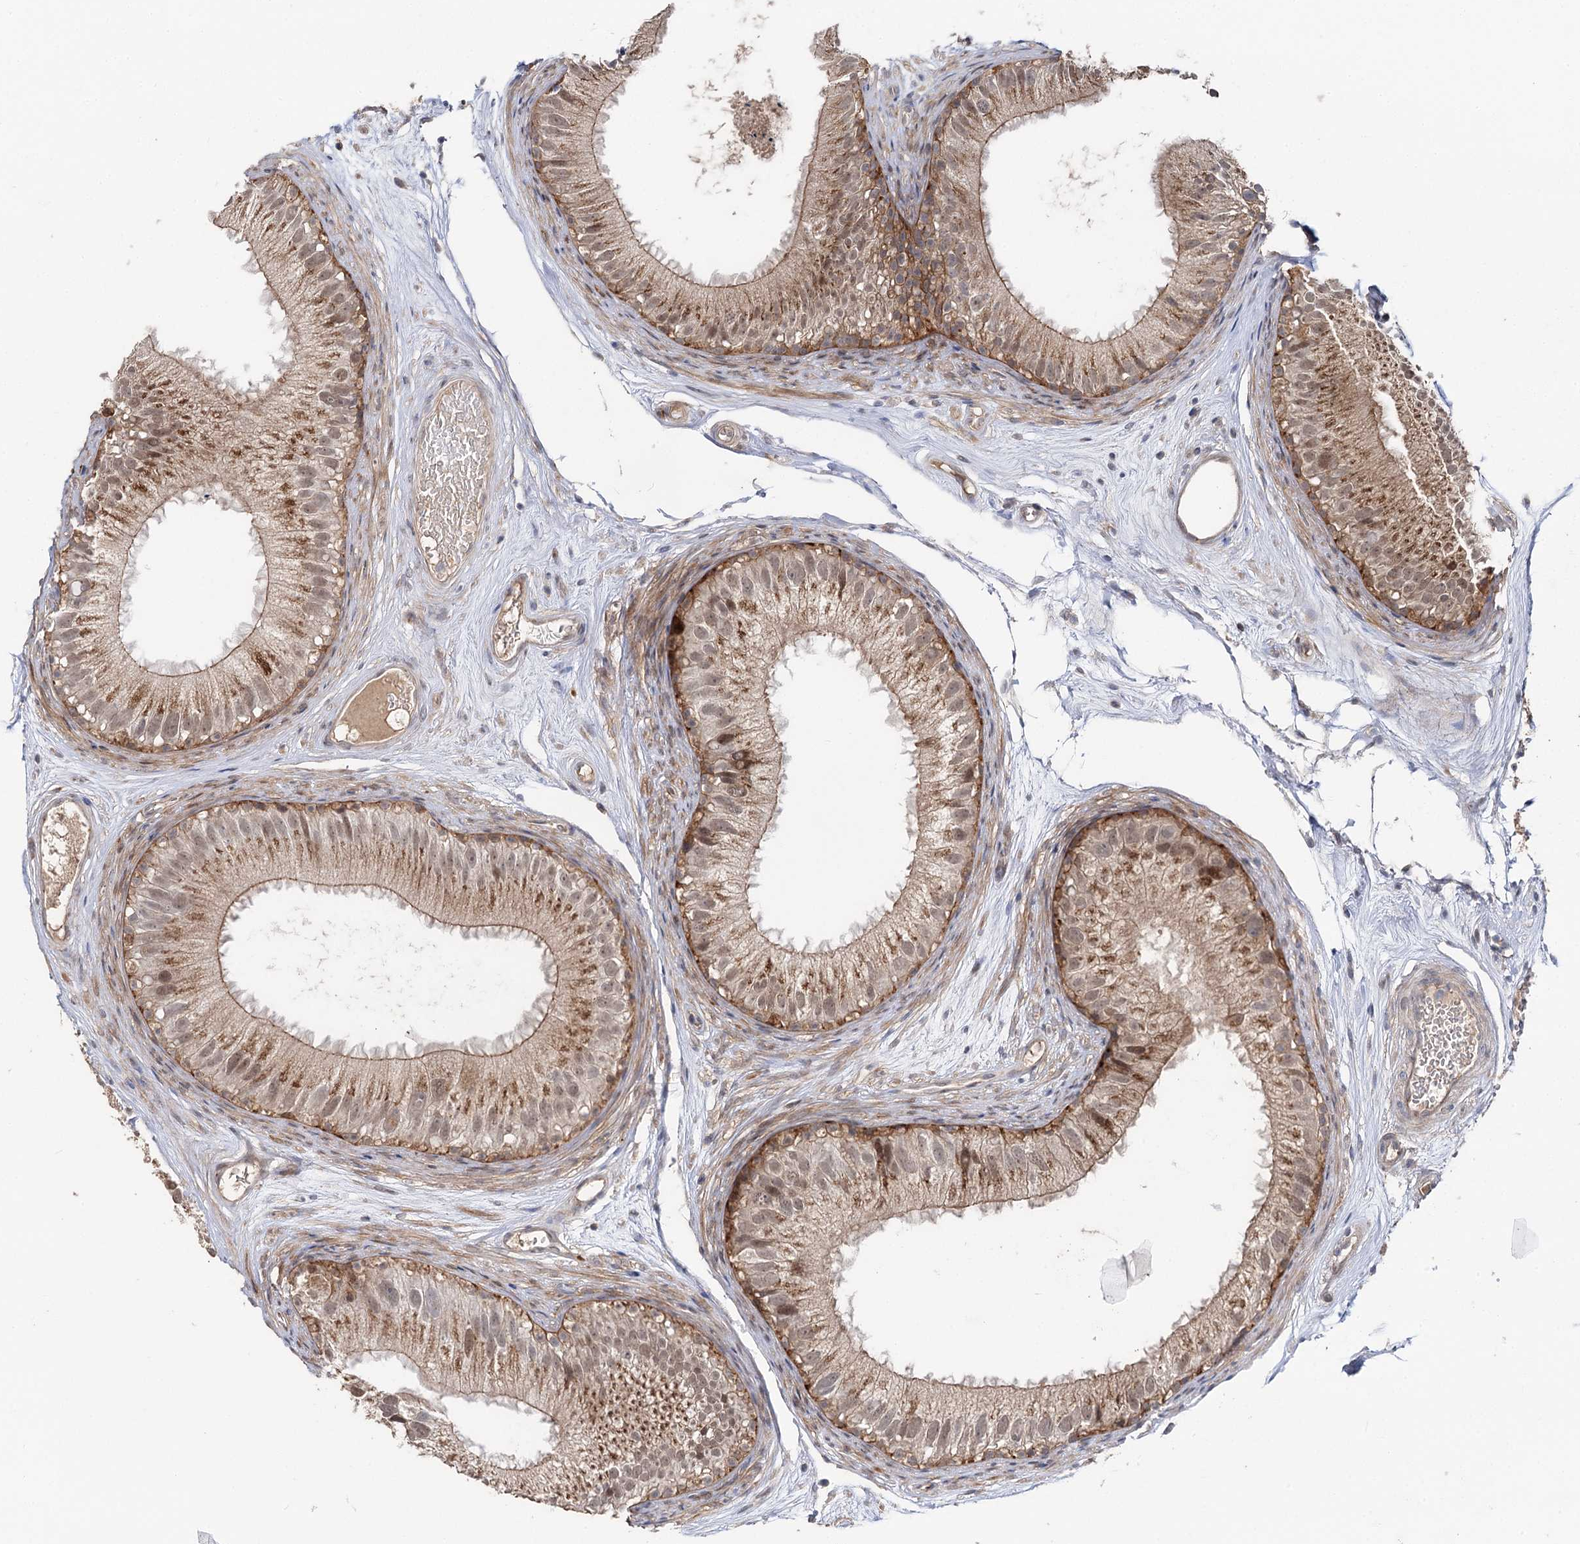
{"staining": {"intensity": "moderate", "quantity": ">75%", "location": "cytoplasmic/membranous,nuclear"}, "tissue": "epididymis", "cell_type": "Glandular cells", "image_type": "normal", "snomed": [{"axis": "morphology", "description": "Normal tissue, NOS"}, {"axis": "topography", "description": "Epididymis"}], "caption": "DAB immunohistochemical staining of unremarkable human epididymis demonstrates moderate cytoplasmic/membranous,nuclear protein expression in about >75% of glandular cells.", "gene": "STX6", "patient": {"sex": "male", "age": 77}}